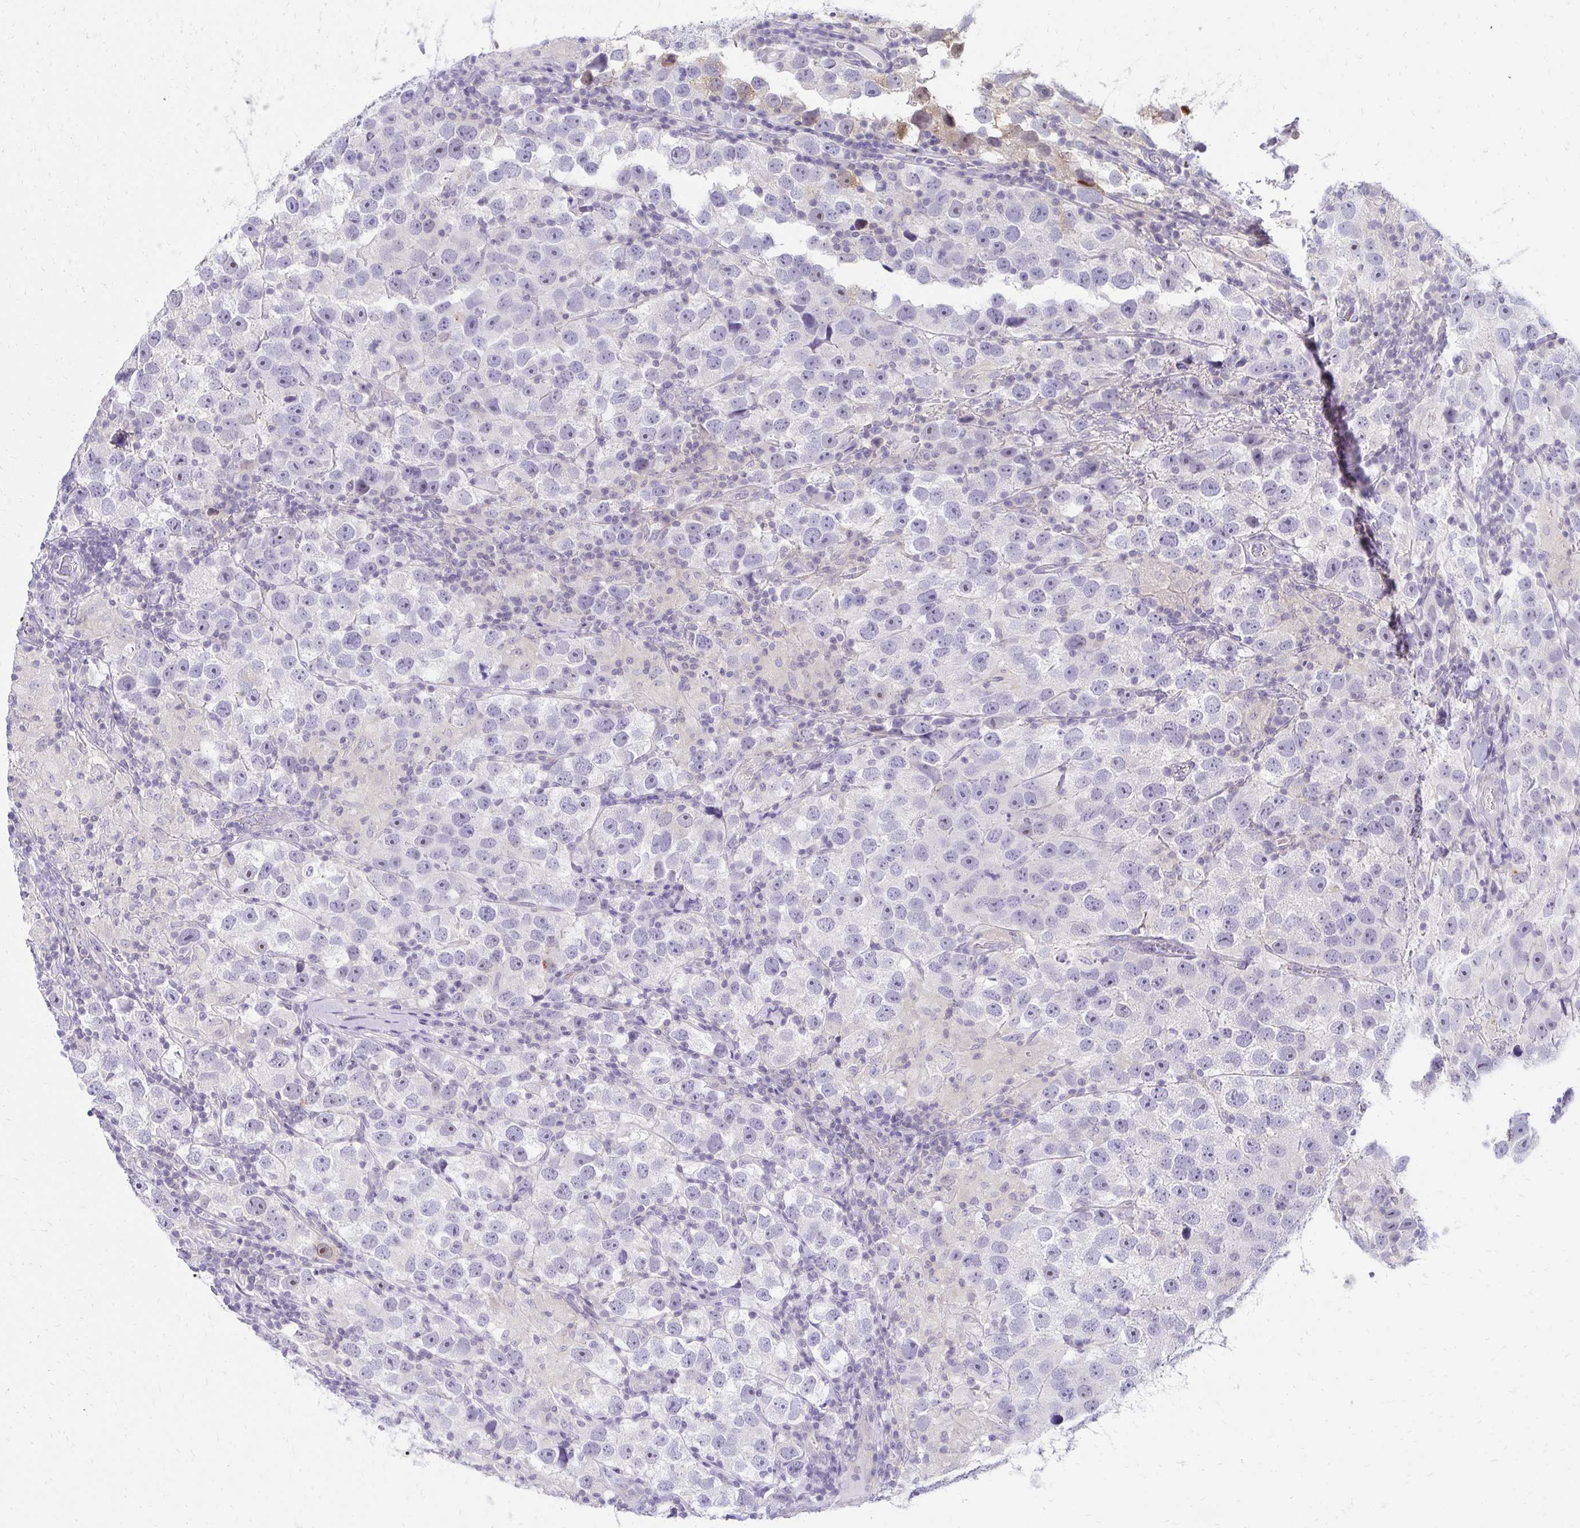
{"staining": {"intensity": "moderate", "quantity": "<25%", "location": "cytoplasmic/membranous,nuclear"}, "tissue": "testis cancer", "cell_type": "Tumor cells", "image_type": "cancer", "snomed": [{"axis": "morphology", "description": "Seminoma, NOS"}, {"axis": "topography", "description": "Testis"}], "caption": "DAB immunohistochemical staining of human testis cancer (seminoma) exhibits moderate cytoplasmic/membranous and nuclear protein staining in about <25% of tumor cells.", "gene": "C1QTNF2", "patient": {"sex": "male", "age": 26}}